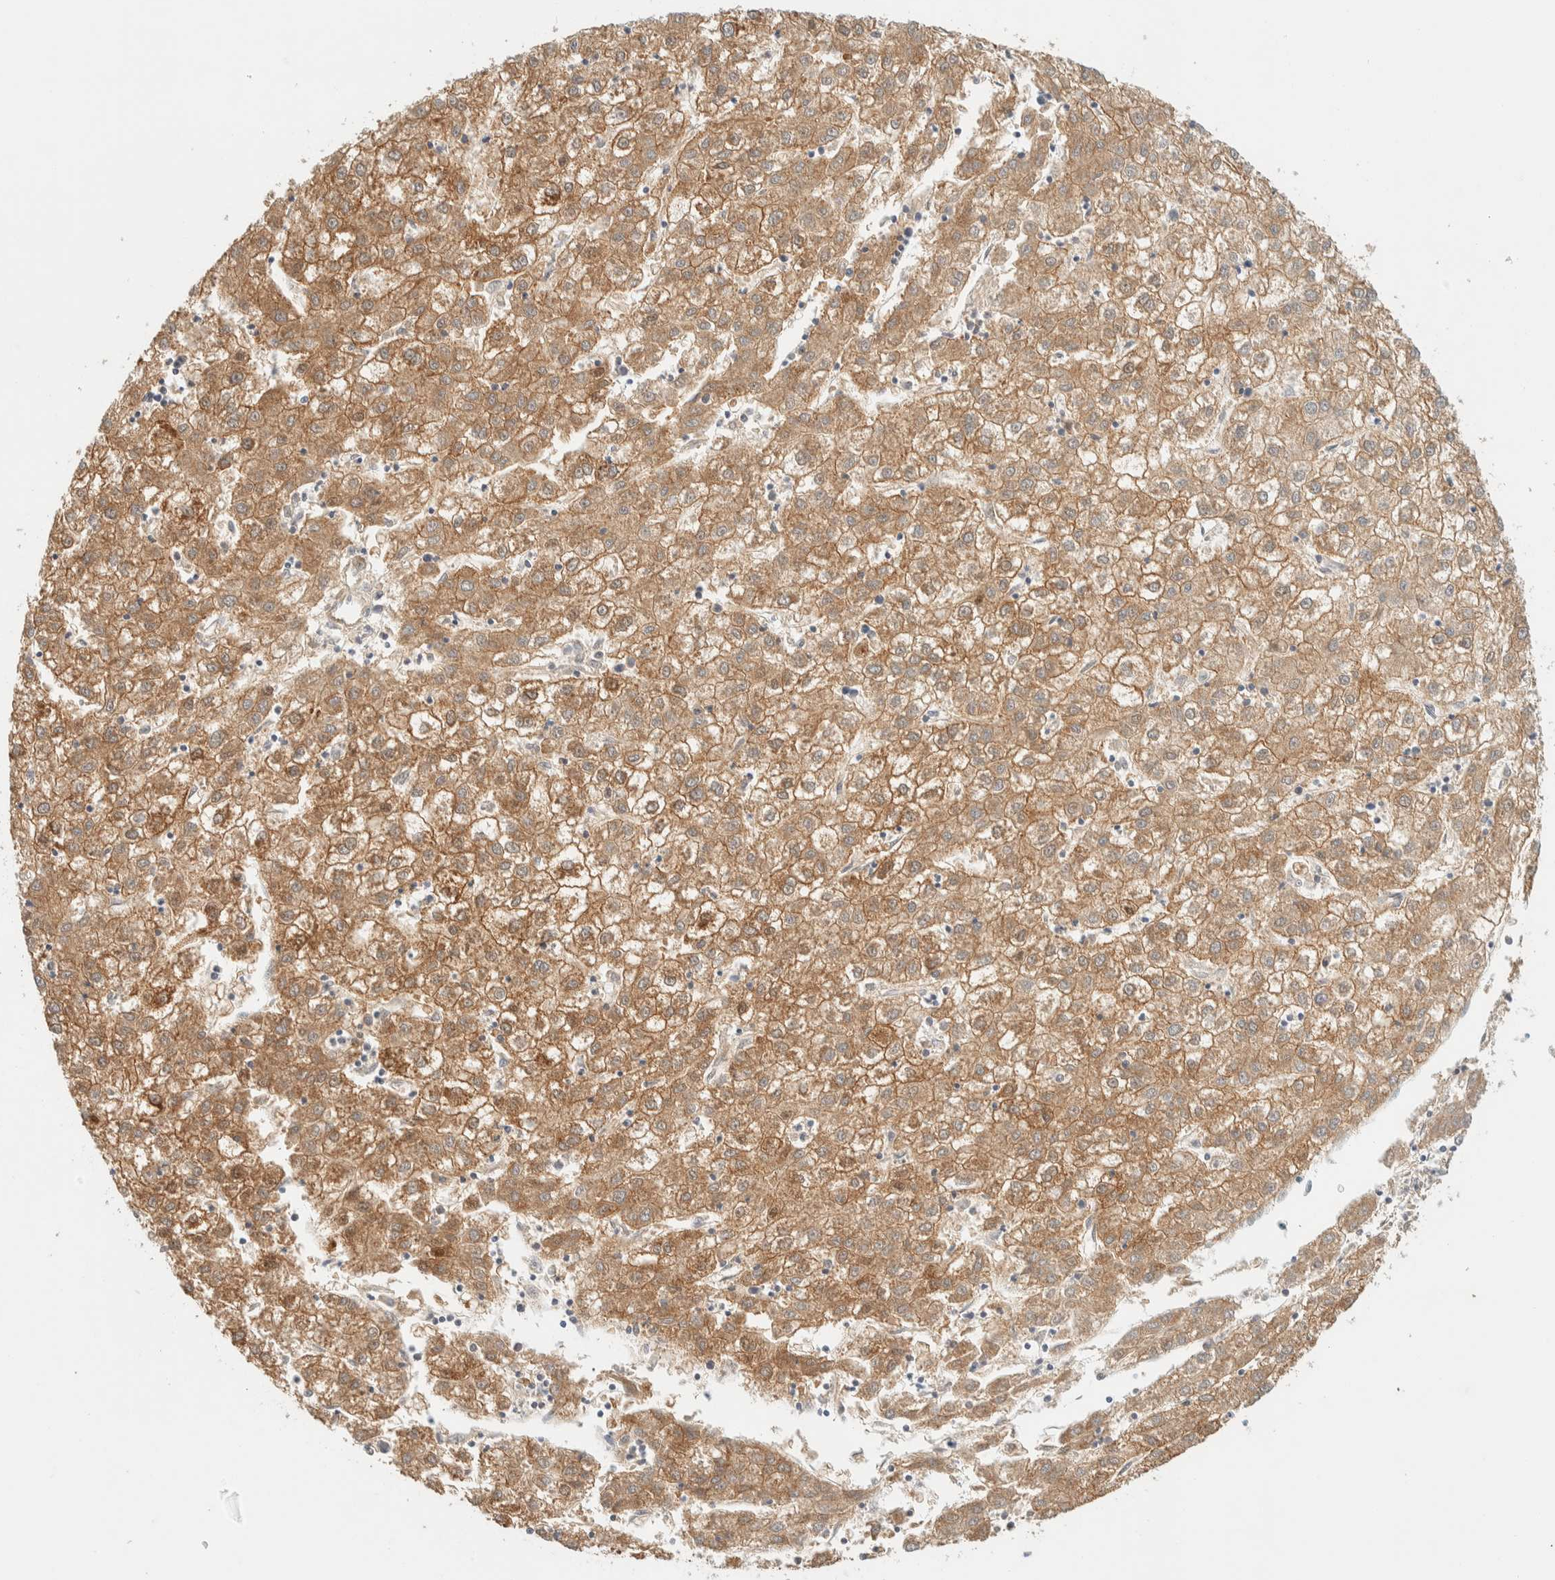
{"staining": {"intensity": "moderate", "quantity": ">75%", "location": "cytoplasmic/membranous"}, "tissue": "liver cancer", "cell_type": "Tumor cells", "image_type": "cancer", "snomed": [{"axis": "morphology", "description": "Carcinoma, Hepatocellular, NOS"}, {"axis": "topography", "description": "Liver"}], "caption": "Liver cancer (hepatocellular carcinoma) was stained to show a protein in brown. There is medium levels of moderate cytoplasmic/membranous staining in about >75% of tumor cells.", "gene": "FAT1", "patient": {"sex": "male", "age": 72}}